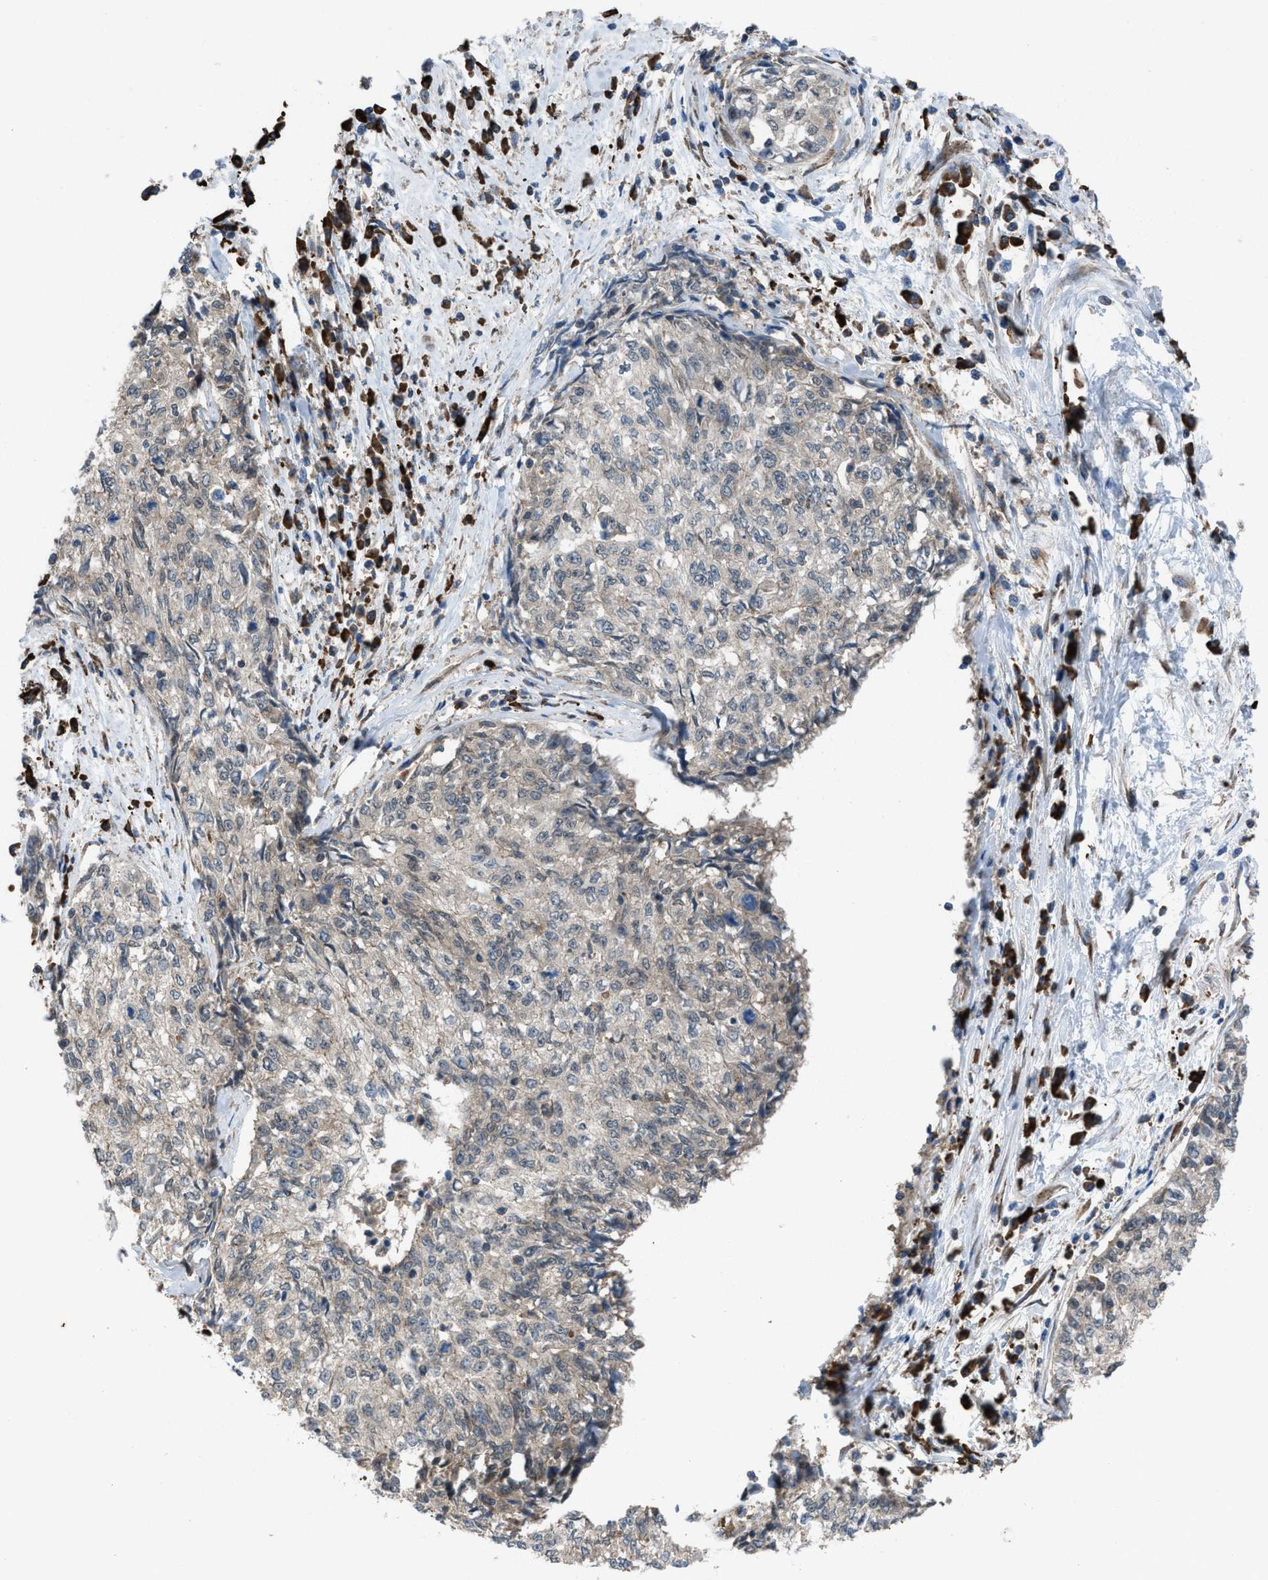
{"staining": {"intensity": "negative", "quantity": "none", "location": "none"}, "tissue": "cervical cancer", "cell_type": "Tumor cells", "image_type": "cancer", "snomed": [{"axis": "morphology", "description": "Squamous cell carcinoma, NOS"}, {"axis": "topography", "description": "Cervix"}], "caption": "IHC photomicrograph of human cervical cancer (squamous cell carcinoma) stained for a protein (brown), which demonstrates no expression in tumor cells.", "gene": "PLAA", "patient": {"sex": "female", "age": 57}}